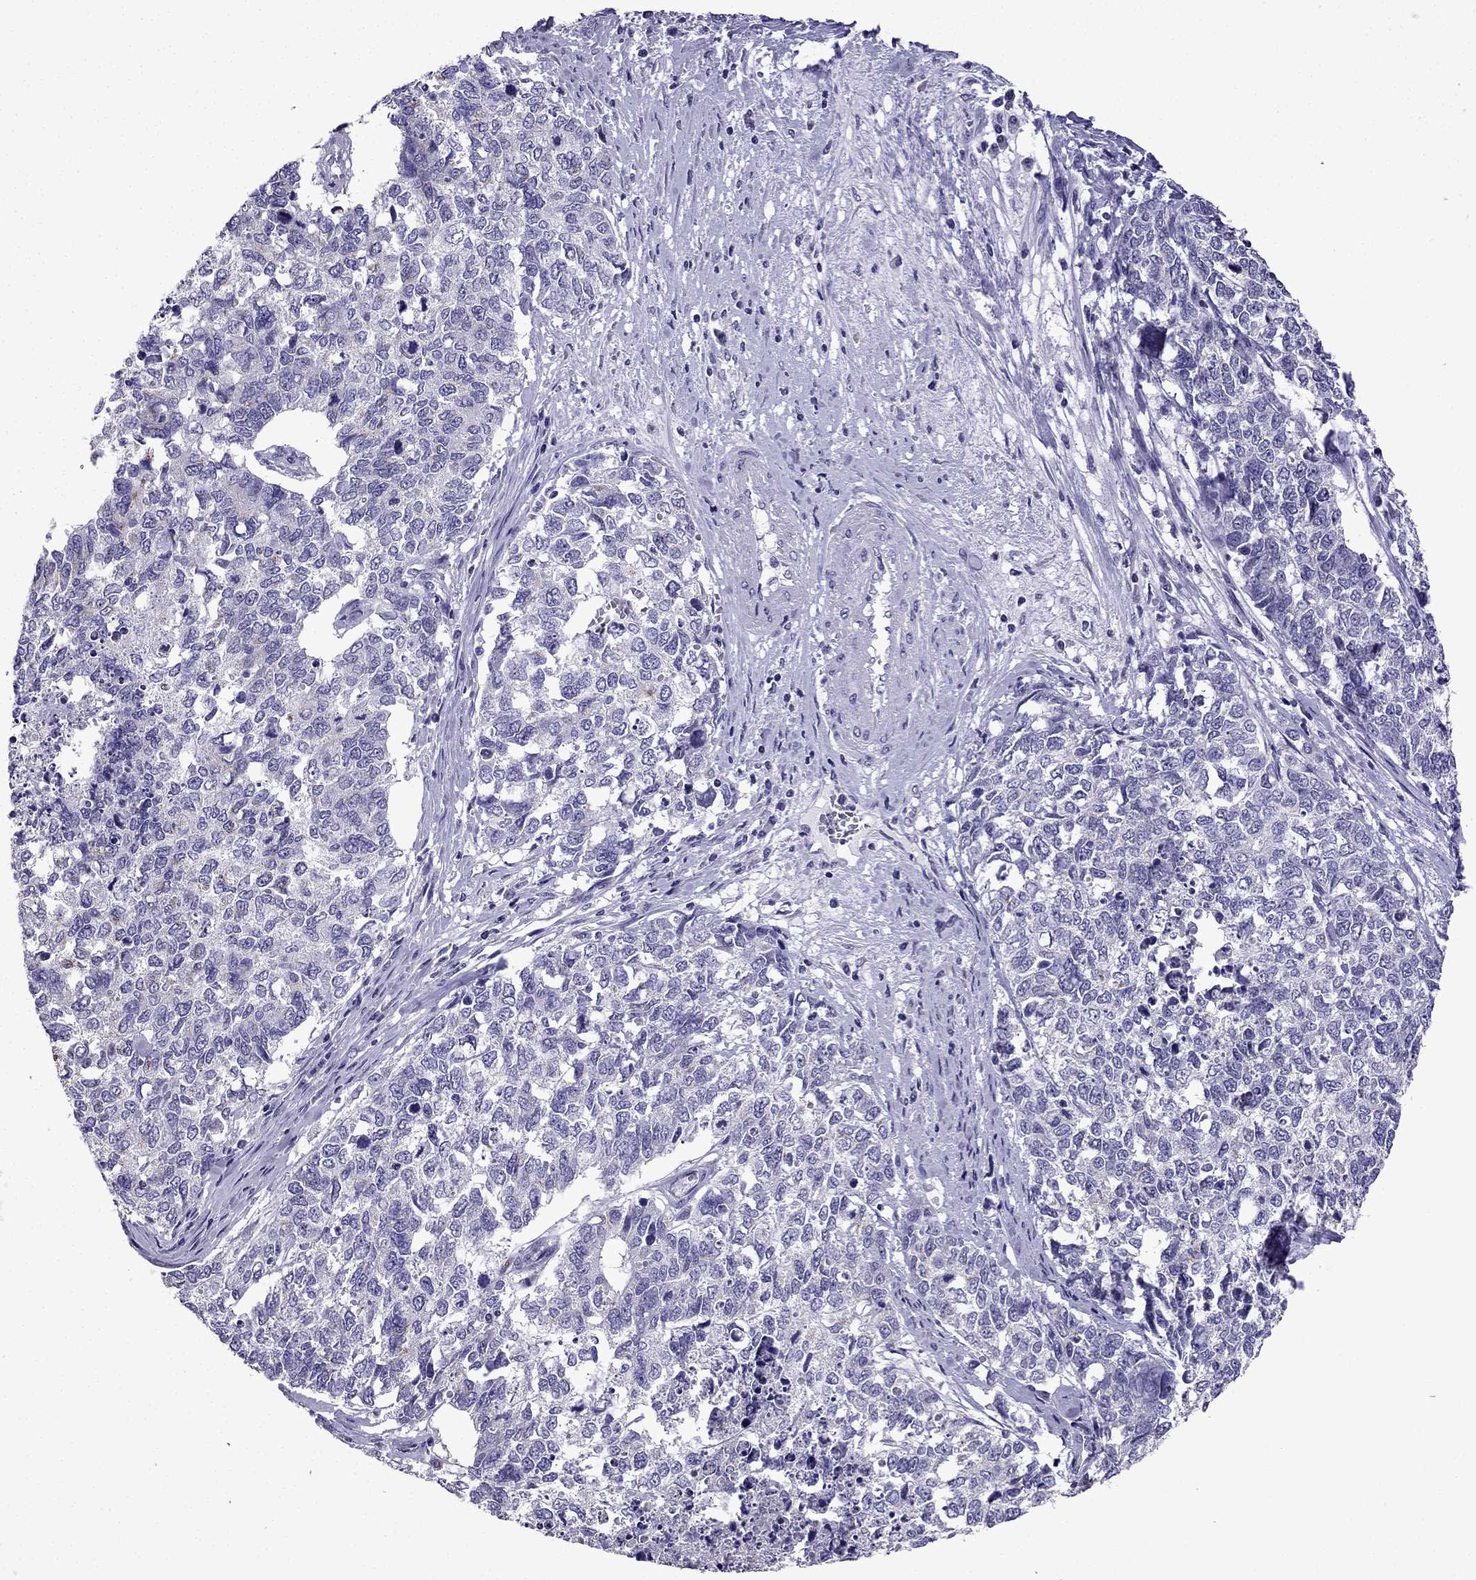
{"staining": {"intensity": "negative", "quantity": "none", "location": "none"}, "tissue": "cervical cancer", "cell_type": "Tumor cells", "image_type": "cancer", "snomed": [{"axis": "morphology", "description": "Squamous cell carcinoma, NOS"}, {"axis": "topography", "description": "Cervix"}], "caption": "IHC micrograph of neoplastic tissue: human cervical cancer (squamous cell carcinoma) stained with DAB (3,3'-diaminobenzidine) demonstrates no significant protein expression in tumor cells.", "gene": "TTN", "patient": {"sex": "female", "age": 63}}